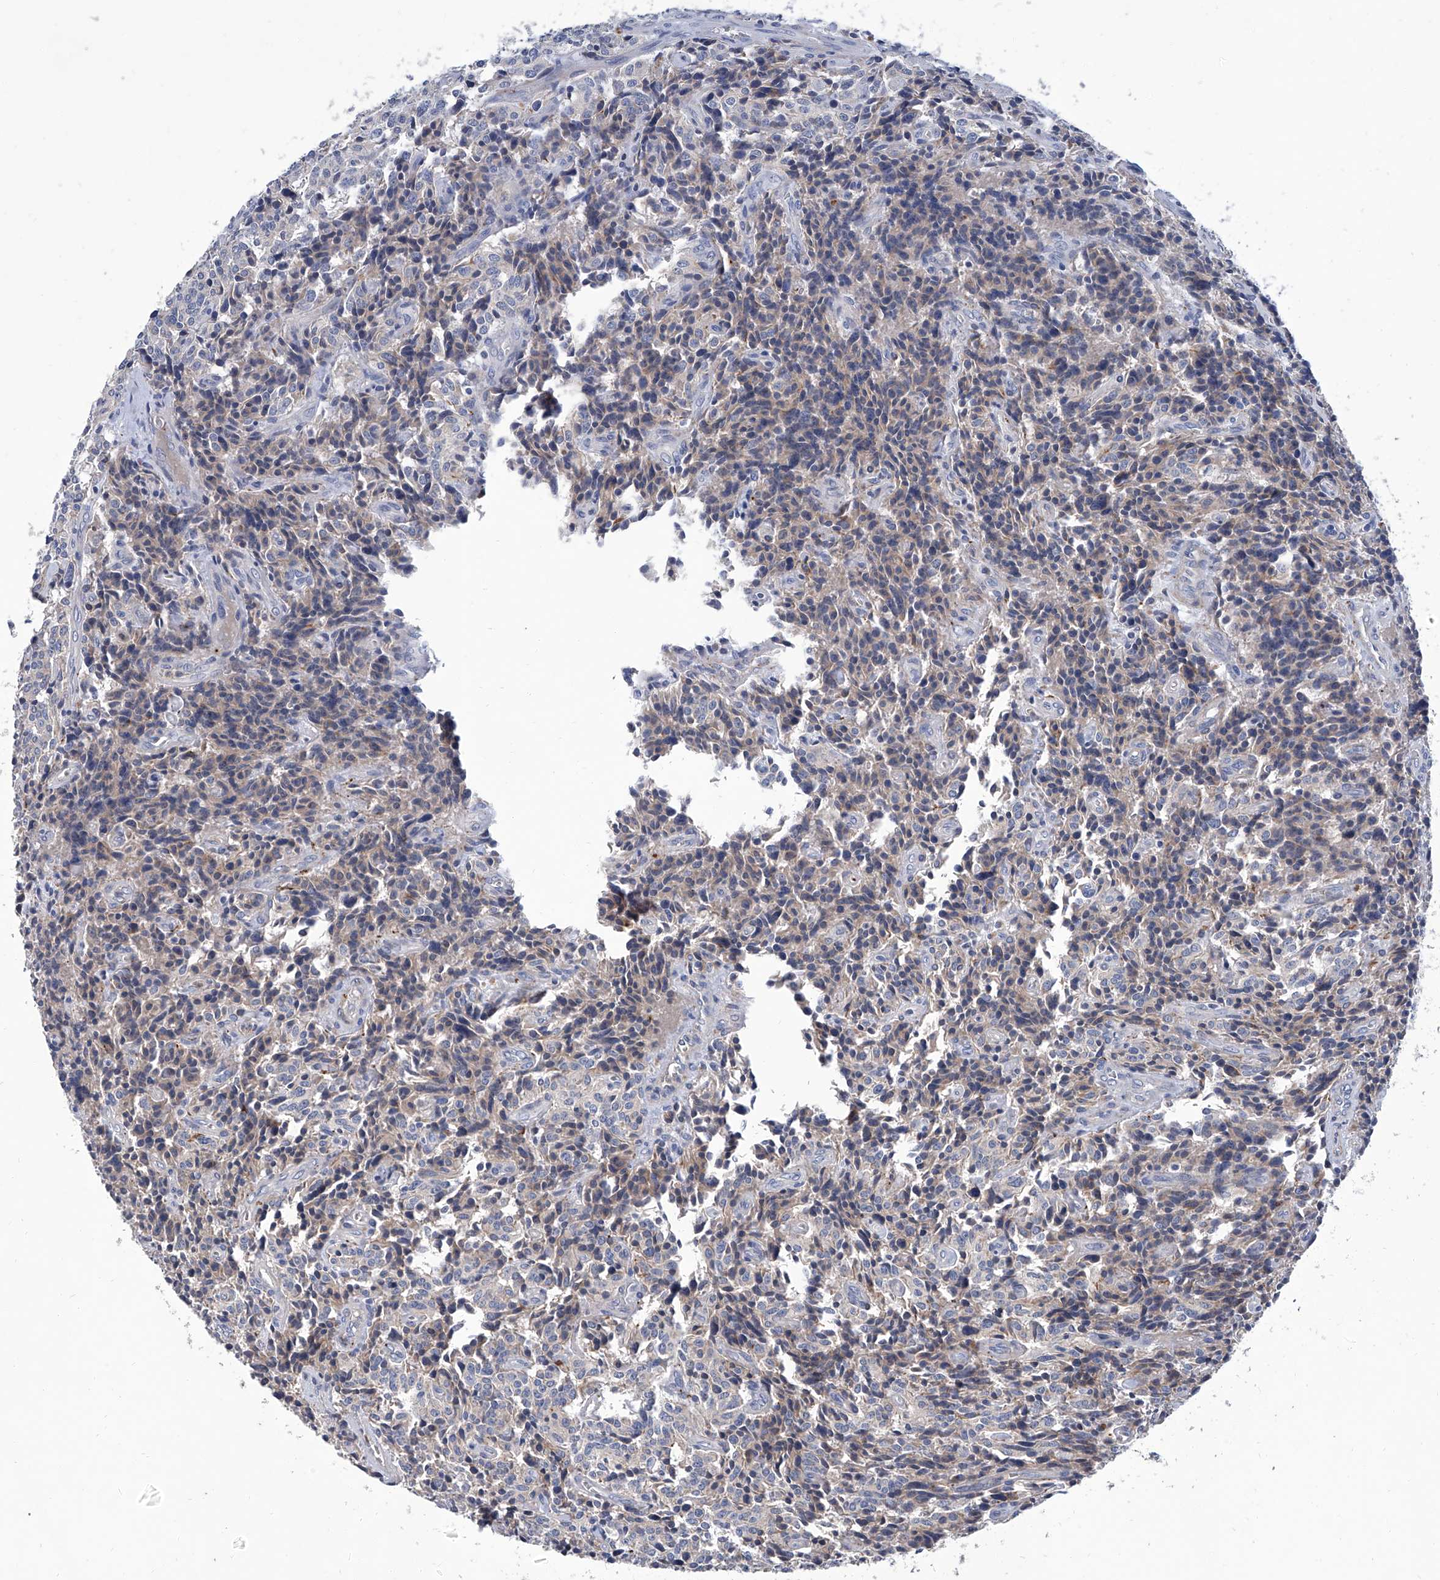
{"staining": {"intensity": "negative", "quantity": "none", "location": "none"}, "tissue": "carcinoid", "cell_type": "Tumor cells", "image_type": "cancer", "snomed": [{"axis": "morphology", "description": "Carcinoid, malignant, NOS"}, {"axis": "topography", "description": "Lung"}], "caption": "Image shows no protein expression in tumor cells of carcinoid (malignant) tissue.", "gene": "GPT", "patient": {"sex": "female", "age": 46}}